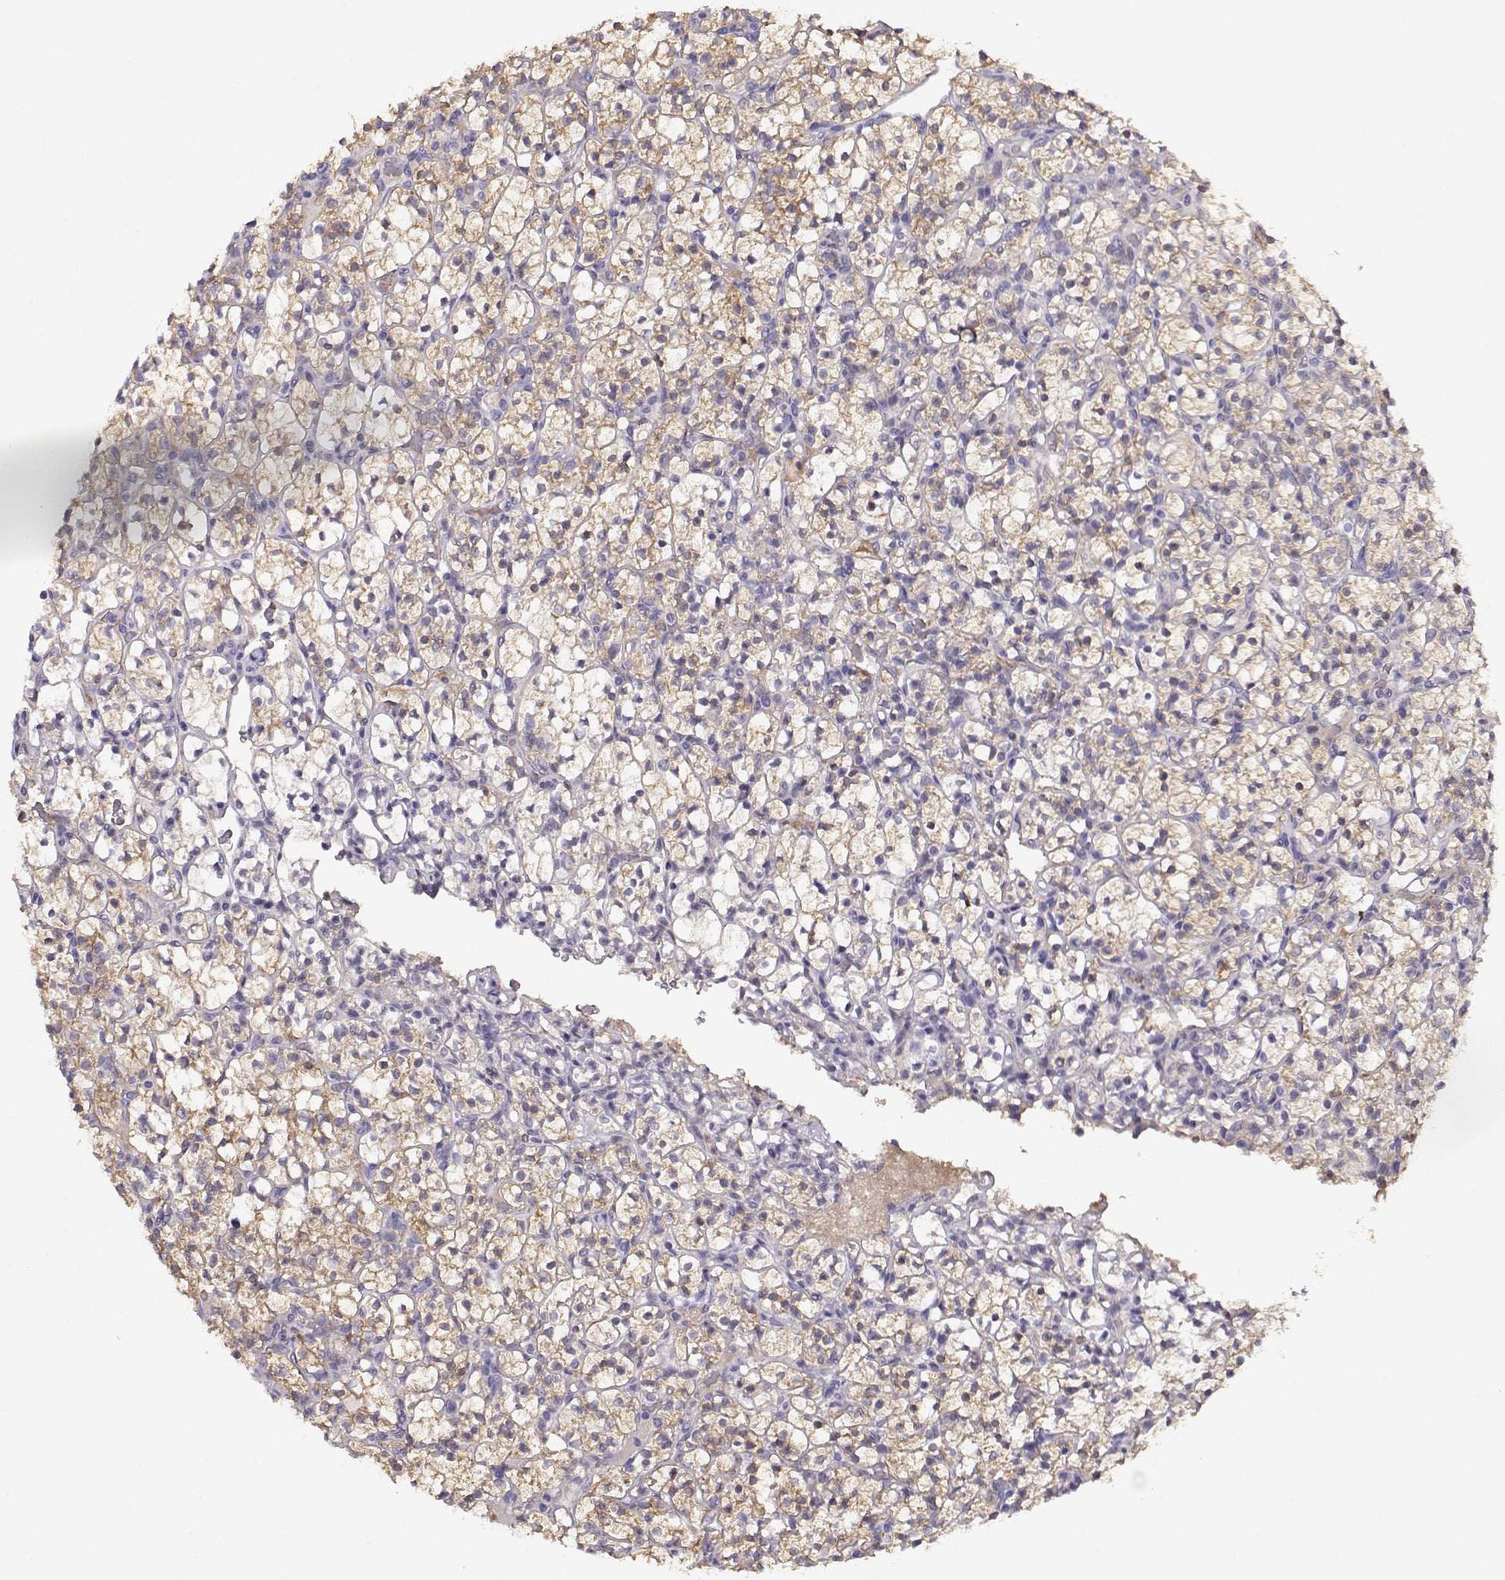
{"staining": {"intensity": "weak", "quantity": ">75%", "location": "cytoplasmic/membranous"}, "tissue": "renal cancer", "cell_type": "Tumor cells", "image_type": "cancer", "snomed": [{"axis": "morphology", "description": "Adenocarcinoma, NOS"}, {"axis": "topography", "description": "Kidney"}], "caption": "This photomicrograph exhibits immunohistochemistry staining of adenocarcinoma (renal), with low weak cytoplasmic/membranous staining in approximately >75% of tumor cells.", "gene": "NDRG4", "patient": {"sex": "female", "age": 89}}